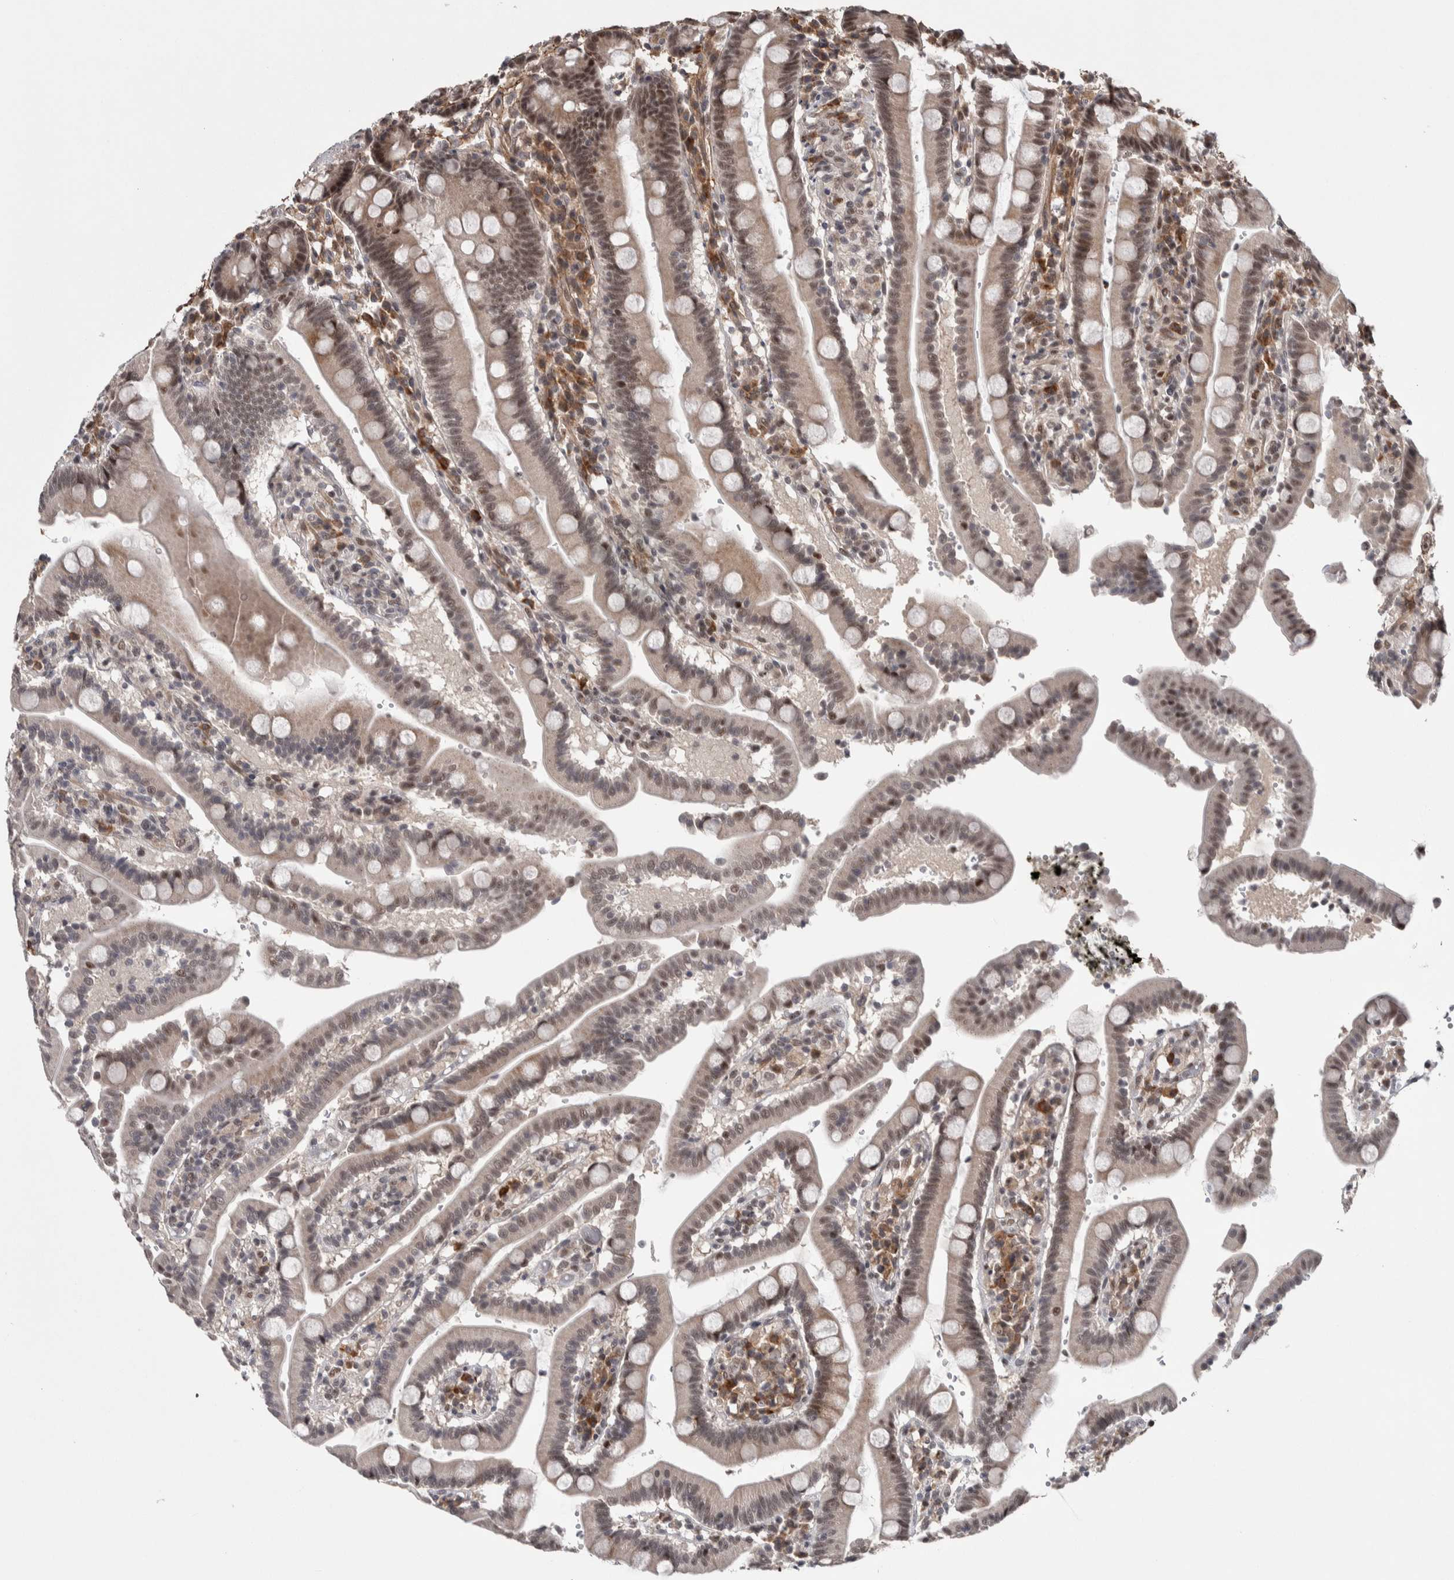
{"staining": {"intensity": "moderate", "quantity": "25%-75%", "location": "cytoplasmic/membranous,nuclear"}, "tissue": "duodenum", "cell_type": "Glandular cells", "image_type": "normal", "snomed": [{"axis": "morphology", "description": "Normal tissue, NOS"}, {"axis": "topography", "description": "Small intestine, NOS"}], "caption": "DAB (3,3'-diaminobenzidine) immunohistochemical staining of unremarkable human duodenum displays moderate cytoplasmic/membranous,nuclear protein staining in approximately 25%-75% of glandular cells.", "gene": "ASPN", "patient": {"sex": "female", "age": 71}}